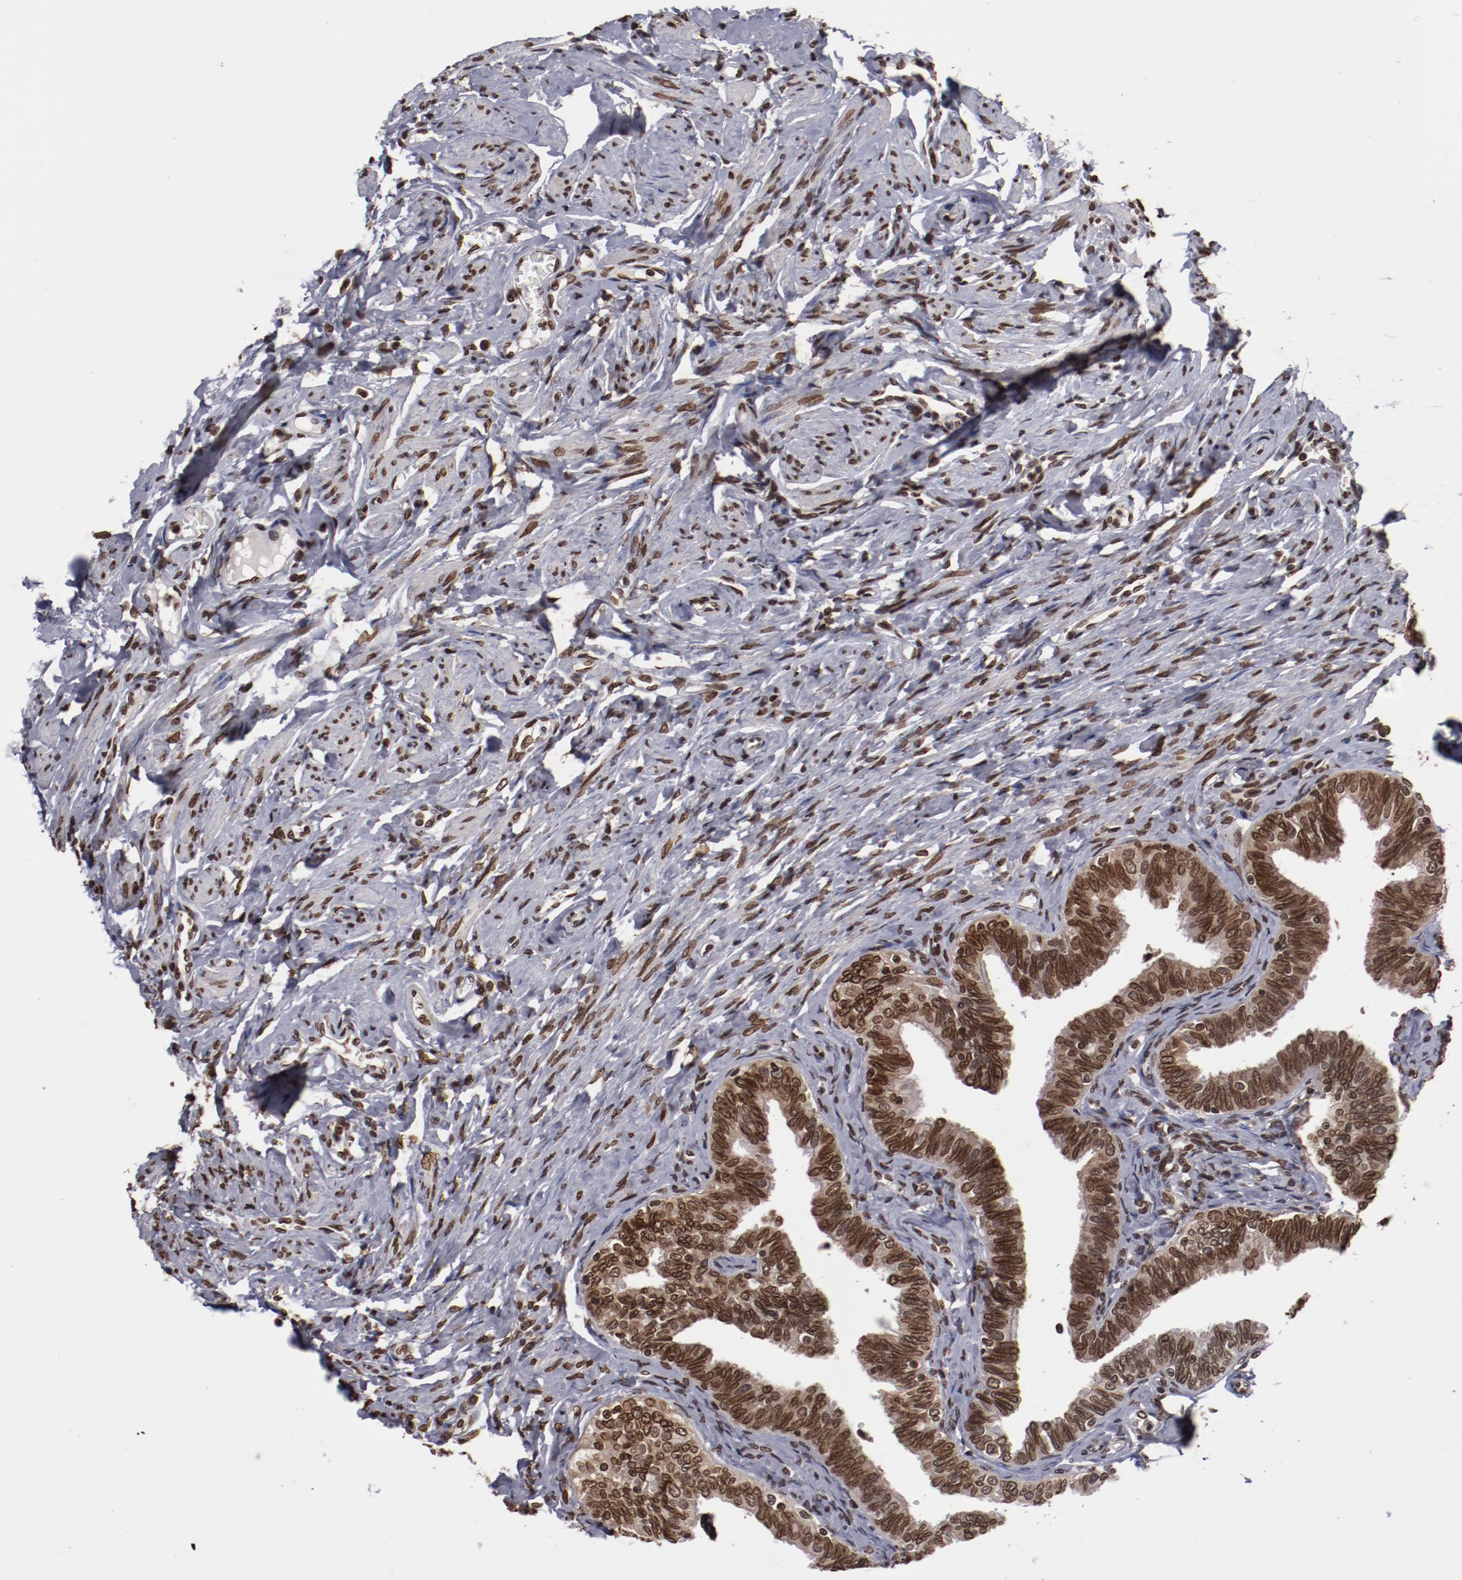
{"staining": {"intensity": "strong", "quantity": ">75%", "location": "cytoplasmic/membranous,nuclear"}, "tissue": "fallopian tube", "cell_type": "Glandular cells", "image_type": "normal", "snomed": [{"axis": "morphology", "description": "Normal tissue, NOS"}, {"axis": "topography", "description": "Fallopian tube"}, {"axis": "topography", "description": "Ovary"}], "caption": "The photomicrograph demonstrates staining of unremarkable fallopian tube, revealing strong cytoplasmic/membranous,nuclear protein positivity (brown color) within glandular cells. Ihc stains the protein of interest in brown and the nuclei are stained blue.", "gene": "AKT1", "patient": {"sex": "female", "age": 69}}